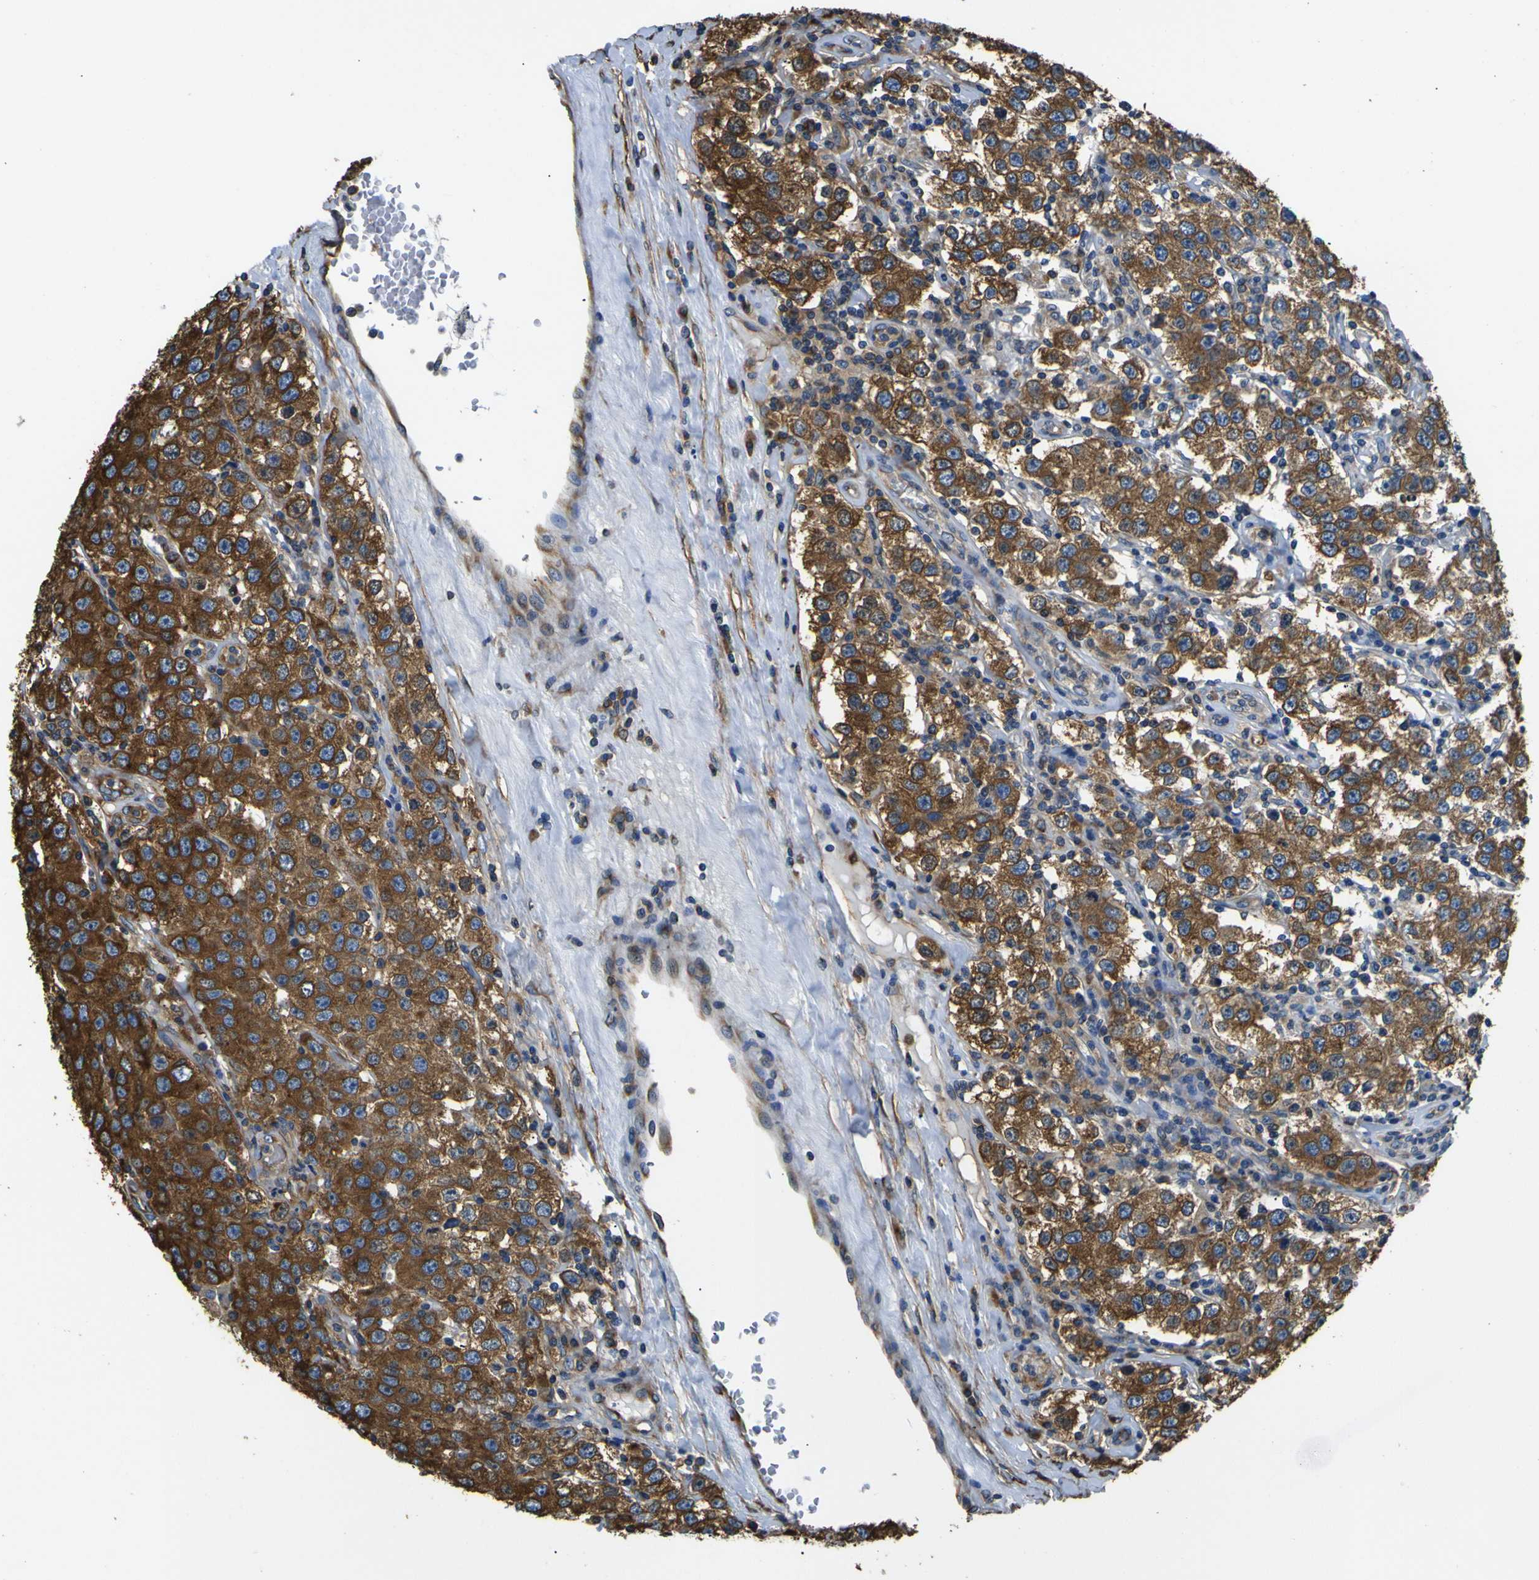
{"staining": {"intensity": "strong", "quantity": ">75%", "location": "cytoplasmic/membranous"}, "tissue": "testis cancer", "cell_type": "Tumor cells", "image_type": "cancer", "snomed": [{"axis": "morphology", "description": "Seminoma, NOS"}, {"axis": "topography", "description": "Testis"}], "caption": "Protein expression analysis of seminoma (testis) demonstrates strong cytoplasmic/membranous expression in about >75% of tumor cells.", "gene": "TUBB", "patient": {"sex": "male", "age": 52}}